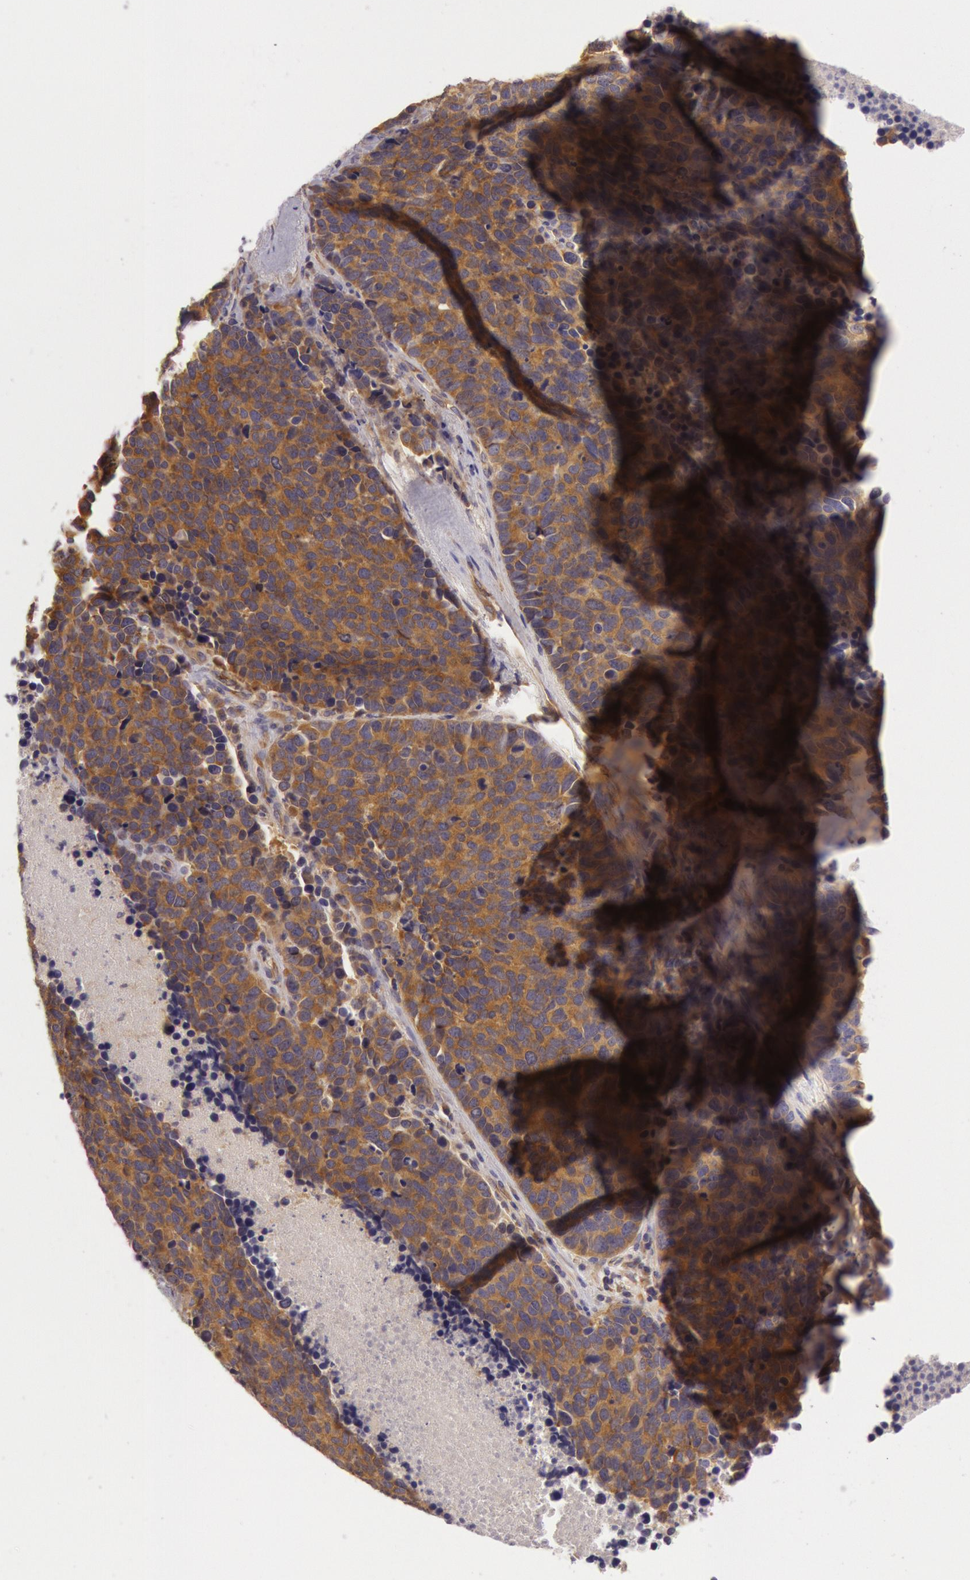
{"staining": {"intensity": "moderate", "quantity": ">75%", "location": "cytoplasmic/membranous"}, "tissue": "lung cancer", "cell_type": "Tumor cells", "image_type": "cancer", "snomed": [{"axis": "morphology", "description": "Neoplasm, malignant, NOS"}, {"axis": "topography", "description": "Lung"}], "caption": "Lung cancer stained with DAB immunohistochemistry exhibits medium levels of moderate cytoplasmic/membranous positivity in approximately >75% of tumor cells.", "gene": "CHUK", "patient": {"sex": "female", "age": 75}}